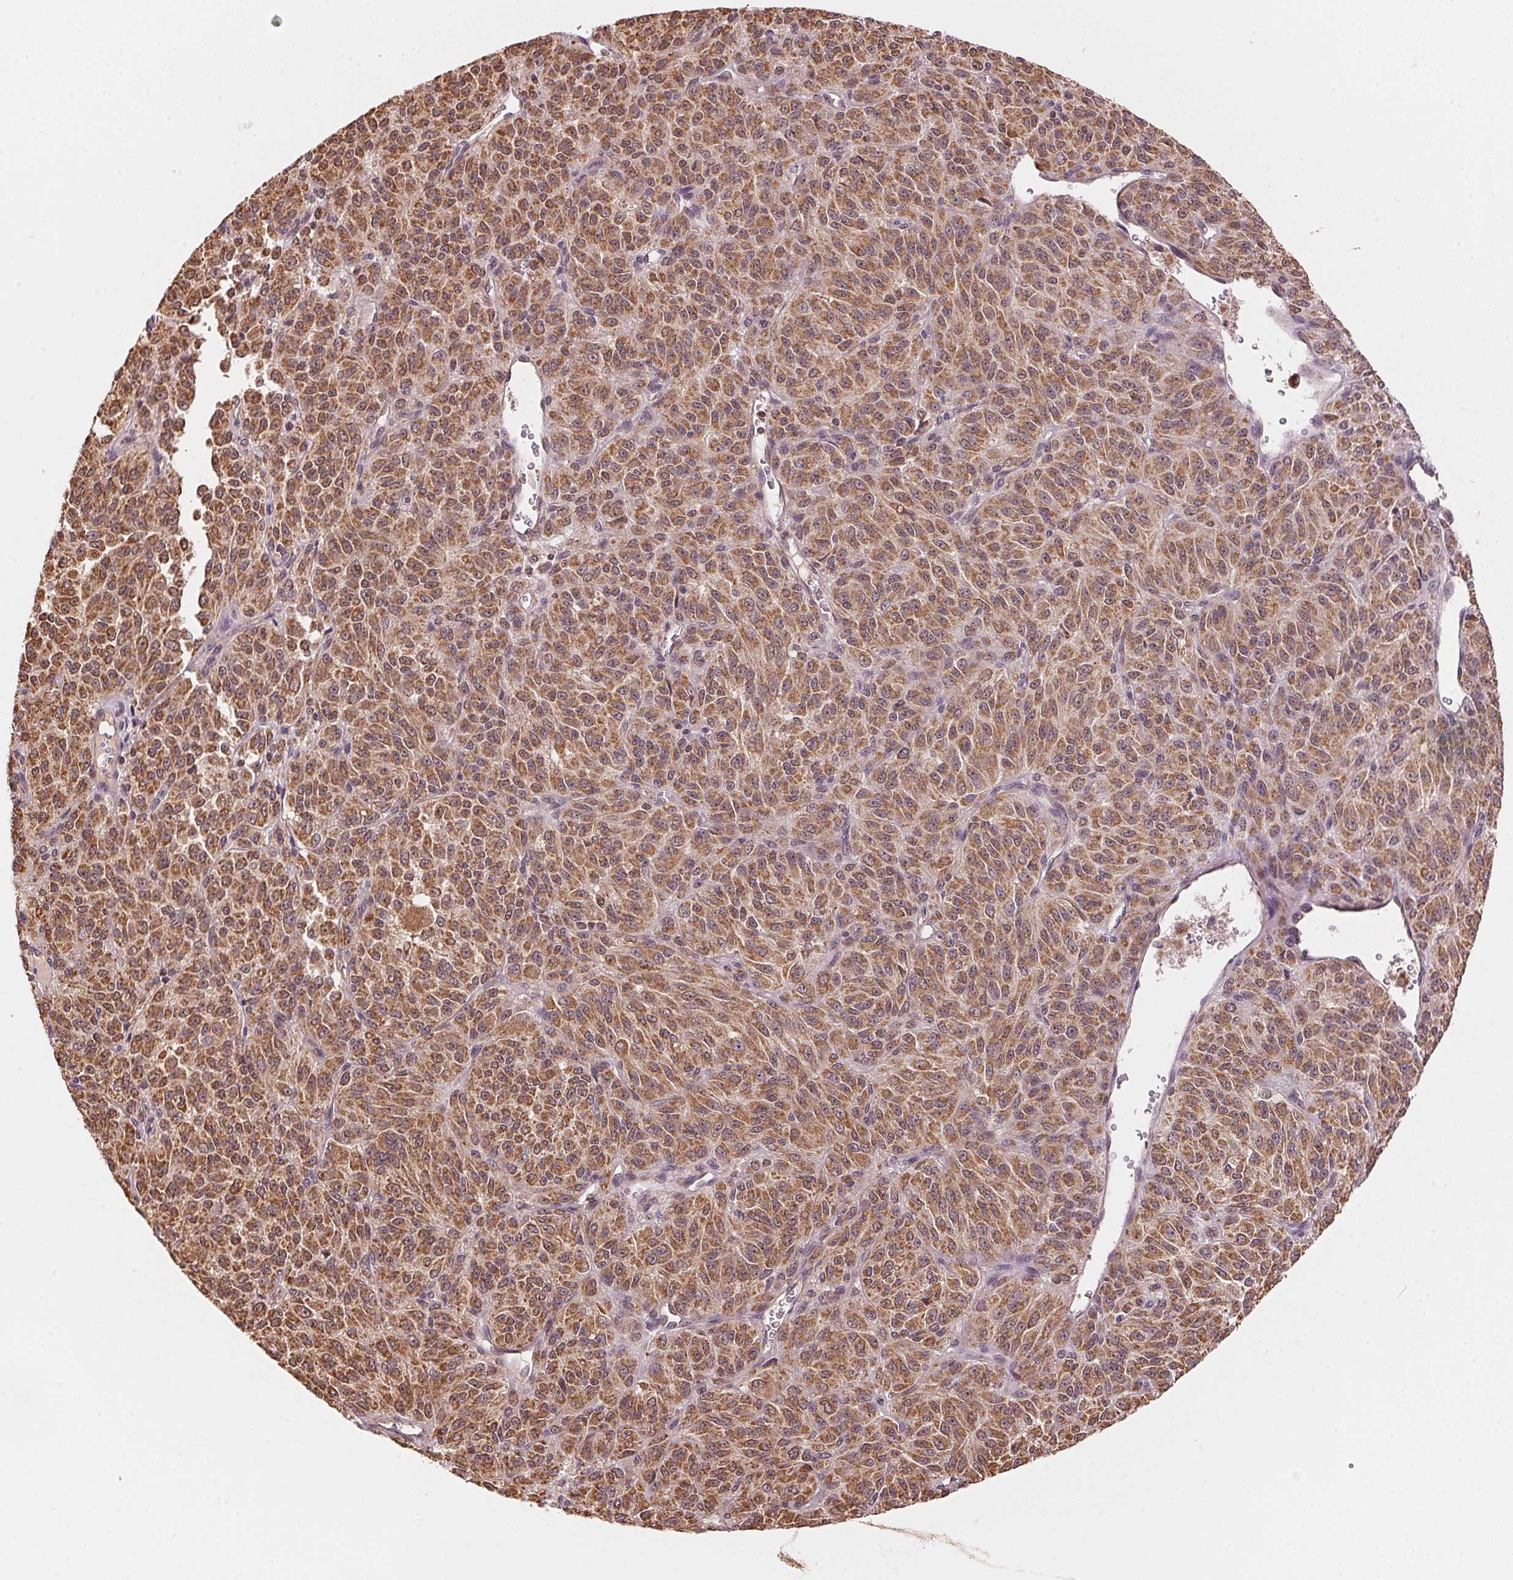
{"staining": {"intensity": "strong", "quantity": ">75%", "location": "cytoplasmic/membranous"}, "tissue": "melanoma", "cell_type": "Tumor cells", "image_type": "cancer", "snomed": [{"axis": "morphology", "description": "Malignant melanoma, Metastatic site"}, {"axis": "topography", "description": "Brain"}], "caption": "Melanoma stained with a brown dye reveals strong cytoplasmic/membranous positive staining in approximately >75% of tumor cells.", "gene": "ARHGAP6", "patient": {"sex": "female", "age": 56}}